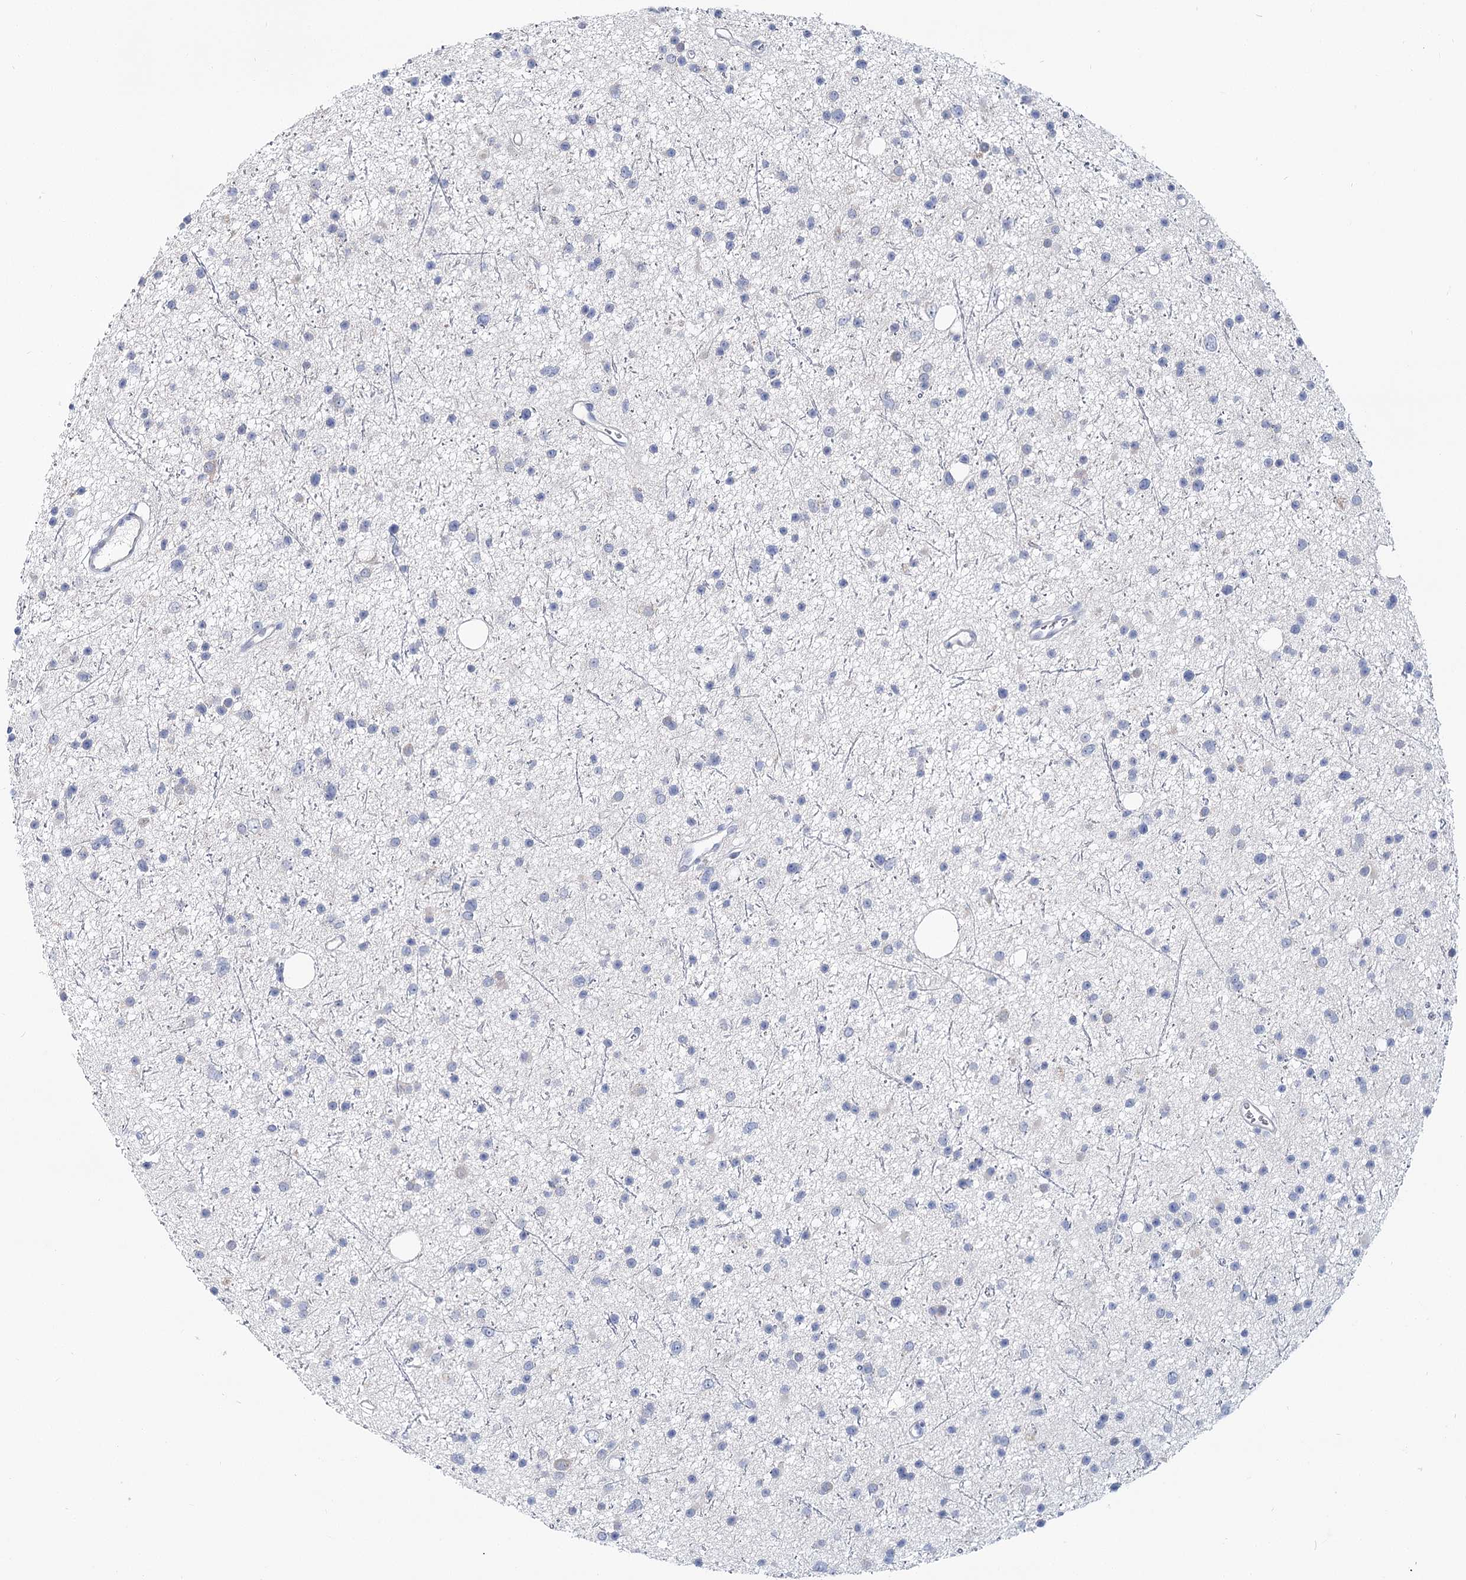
{"staining": {"intensity": "negative", "quantity": "none", "location": "none"}, "tissue": "glioma", "cell_type": "Tumor cells", "image_type": "cancer", "snomed": [{"axis": "morphology", "description": "Glioma, malignant, Low grade"}, {"axis": "topography", "description": "Cerebral cortex"}], "caption": "The histopathology image reveals no significant staining in tumor cells of malignant glioma (low-grade). (DAB (3,3'-diaminobenzidine) IHC, high magnification).", "gene": "UGP2", "patient": {"sex": "female", "age": 39}}